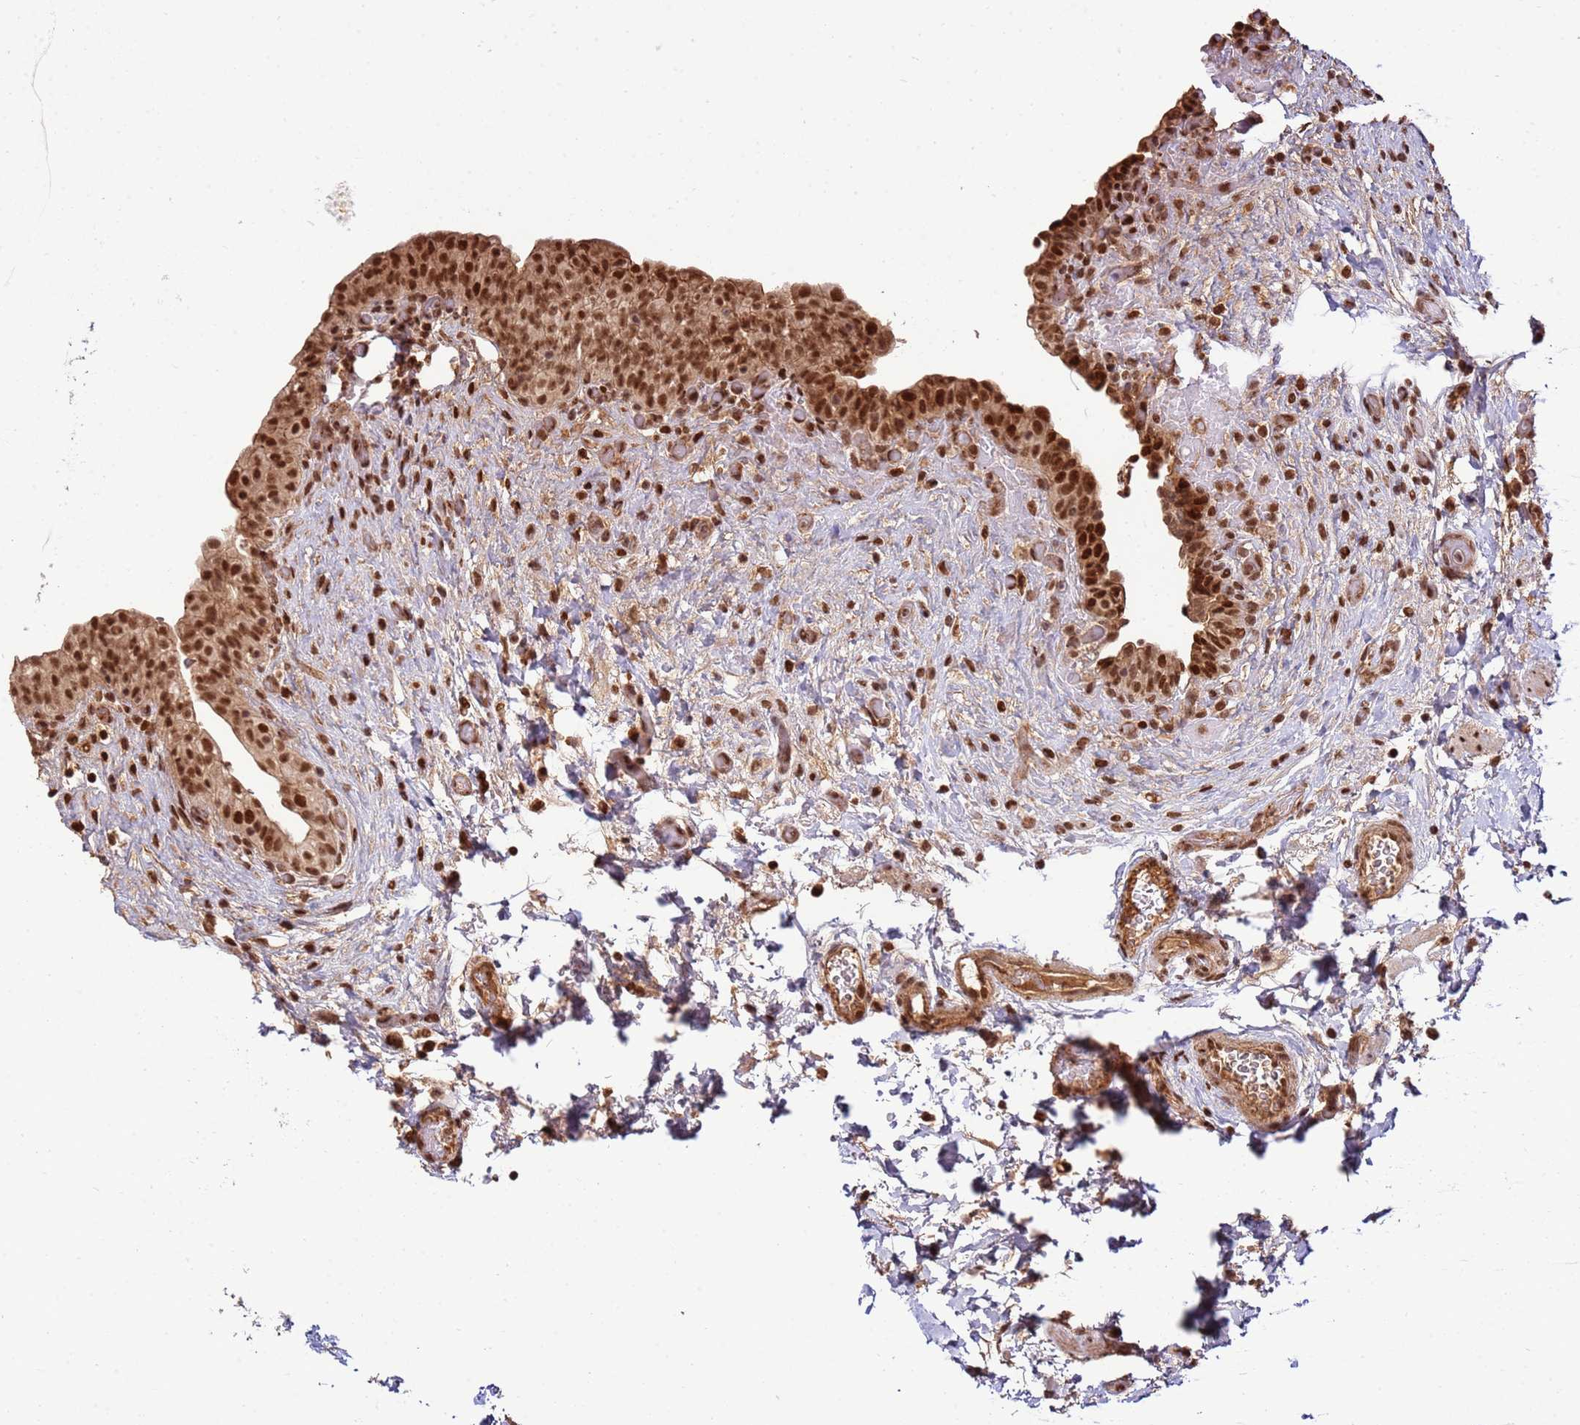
{"staining": {"intensity": "strong", "quantity": ">75%", "location": "nuclear"}, "tissue": "urinary bladder", "cell_type": "Urothelial cells", "image_type": "normal", "snomed": [{"axis": "morphology", "description": "Normal tissue, NOS"}, {"axis": "topography", "description": "Urinary bladder"}], "caption": "The micrograph demonstrates immunohistochemical staining of benign urinary bladder. There is strong nuclear staining is present in about >75% of urothelial cells. (Stains: DAB (3,3'-diaminobenzidine) in brown, nuclei in blue, Microscopy: brightfield microscopy at high magnification).", "gene": "ZBTB12", "patient": {"sex": "male", "age": 69}}